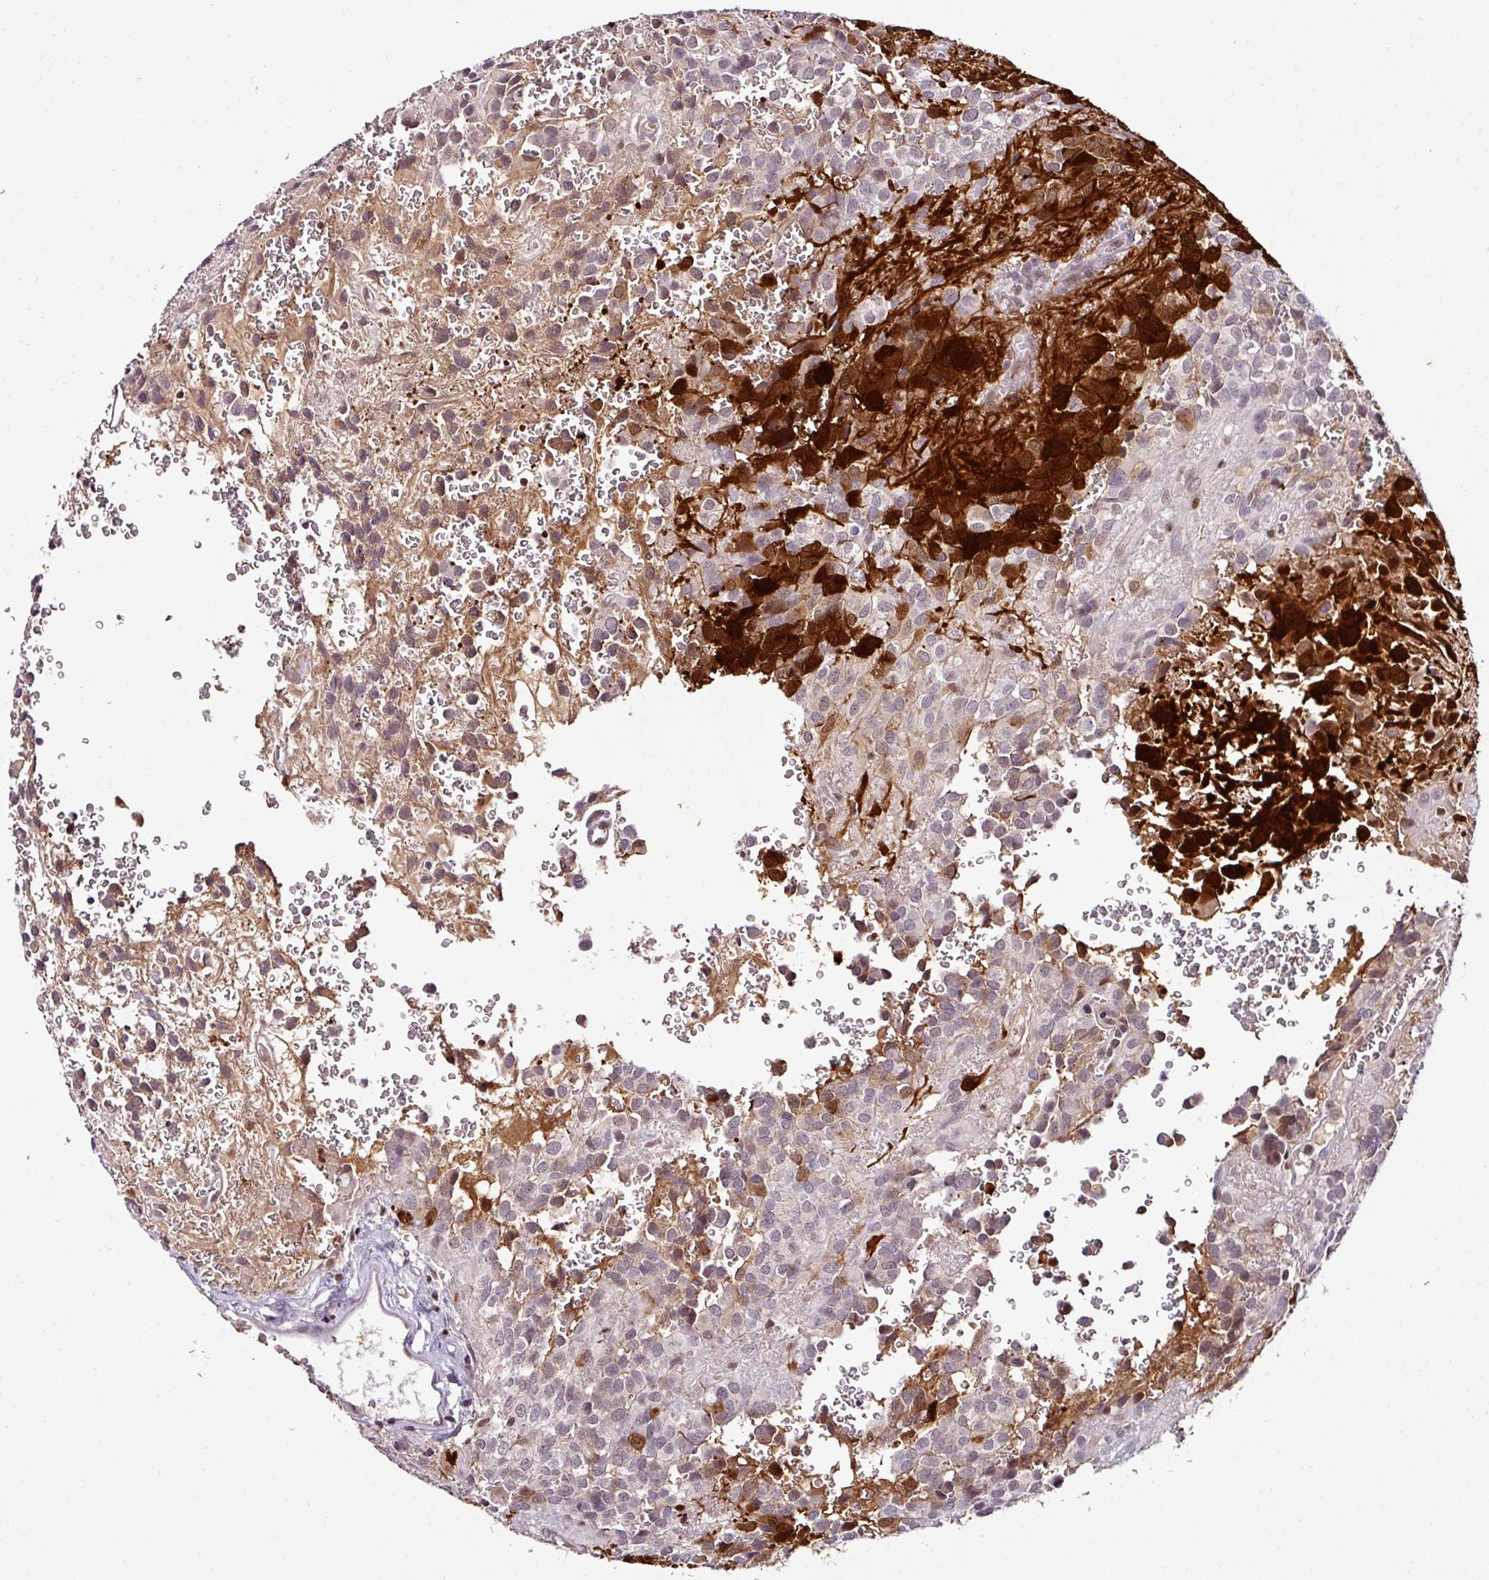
{"staining": {"intensity": "strong", "quantity": "<25%", "location": "cytoplasmic/membranous,nuclear"}, "tissue": "glioma", "cell_type": "Tumor cells", "image_type": "cancer", "snomed": [{"axis": "morphology", "description": "Glioma, malignant, Low grade"}, {"axis": "topography", "description": "Brain"}], "caption": "Strong cytoplasmic/membranous and nuclear protein staining is seen in approximately <25% of tumor cells in malignant glioma (low-grade).", "gene": "KLF16", "patient": {"sex": "male", "age": 56}}